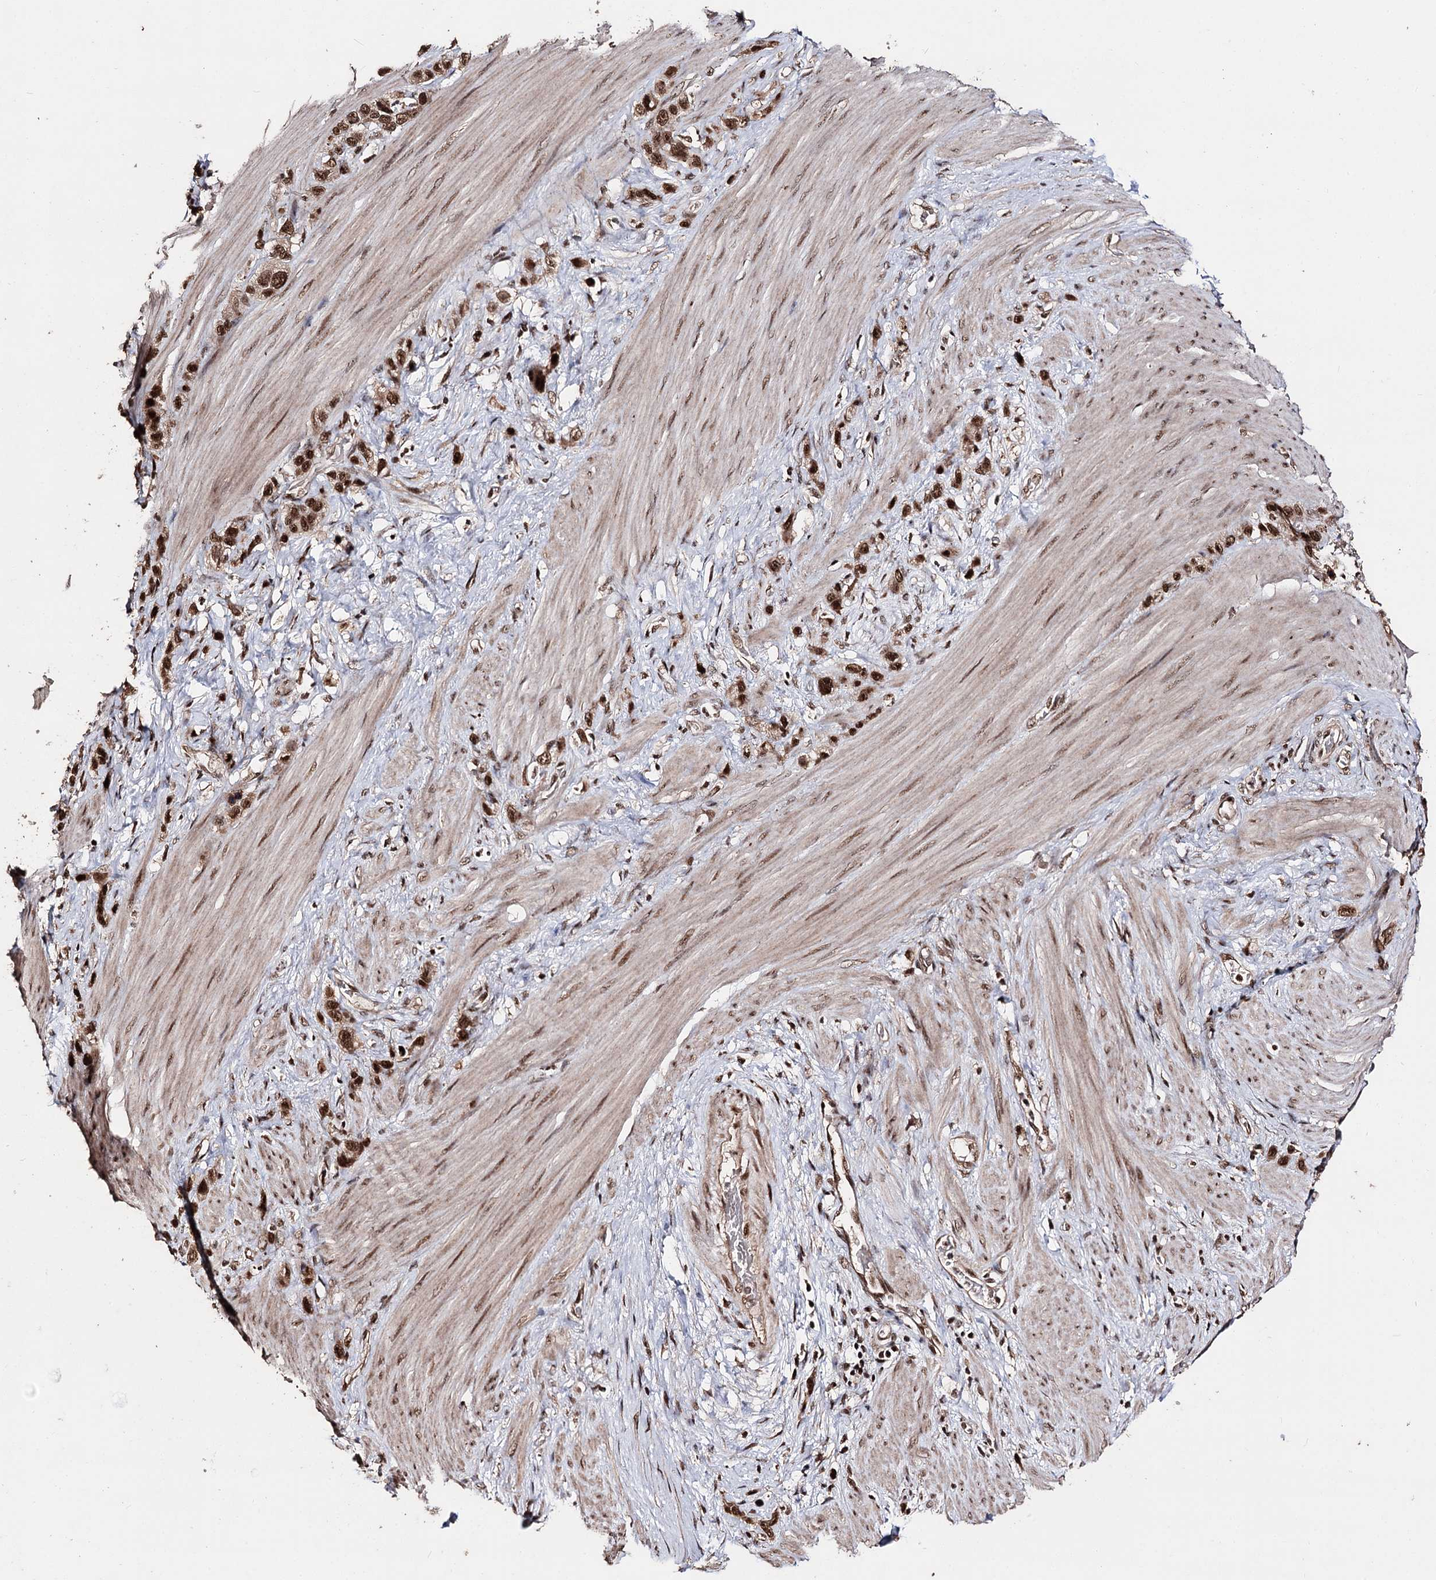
{"staining": {"intensity": "strong", "quantity": ">75%", "location": "nuclear"}, "tissue": "stomach cancer", "cell_type": "Tumor cells", "image_type": "cancer", "snomed": [{"axis": "morphology", "description": "Adenocarcinoma, NOS"}, {"axis": "morphology", "description": "Adenocarcinoma, High grade"}, {"axis": "topography", "description": "Stomach, upper"}, {"axis": "topography", "description": "Stomach, lower"}], "caption": "Strong nuclear positivity is identified in about >75% of tumor cells in stomach adenocarcinoma (high-grade). Immunohistochemistry (ihc) stains the protein in brown and the nuclei are stained blue.", "gene": "U2SURP", "patient": {"sex": "female", "age": 65}}